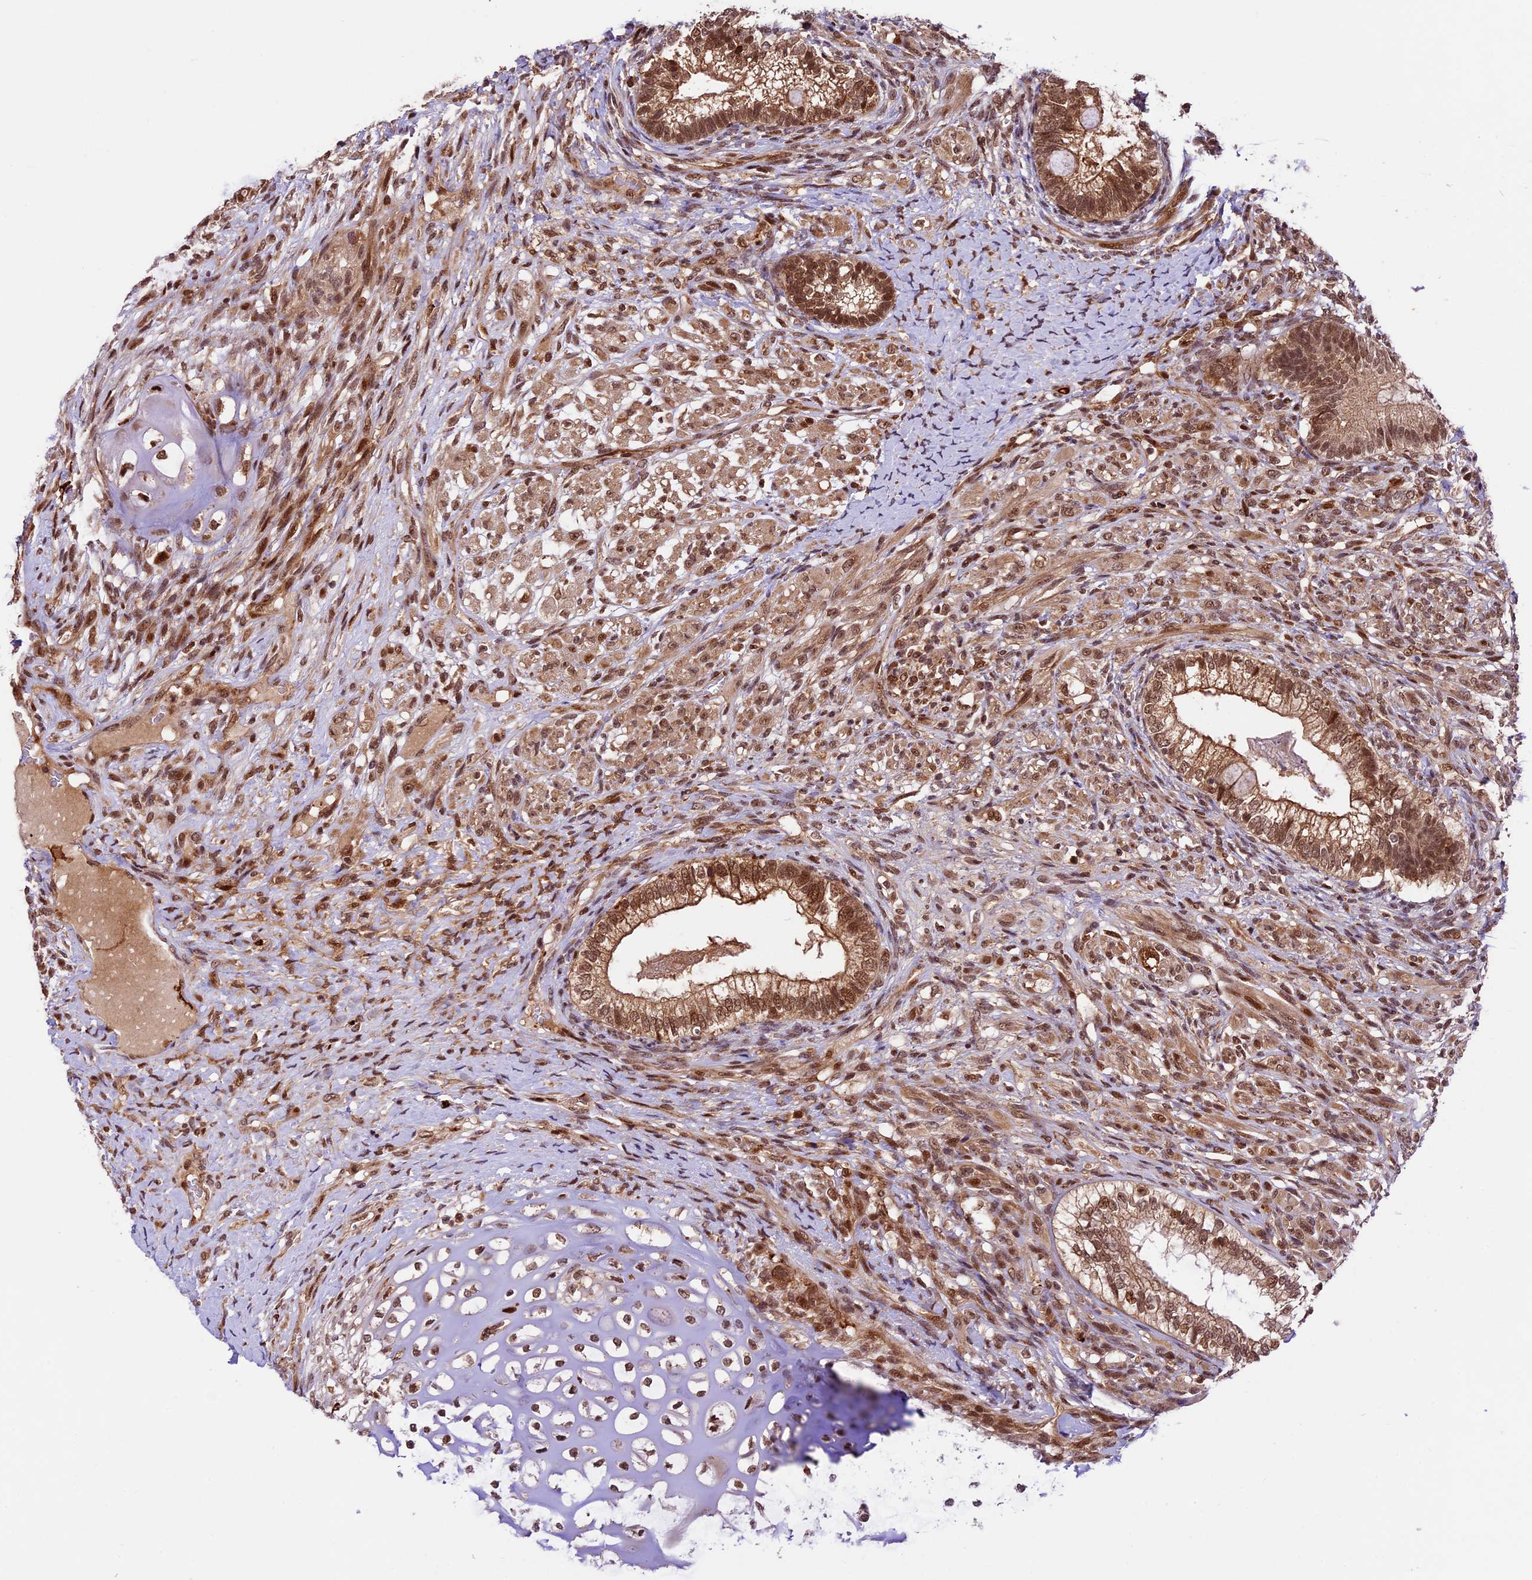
{"staining": {"intensity": "moderate", "quantity": ">75%", "location": "cytoplasmic/membranous,nuclear"}, "tissue": "testis cancer", "cell_type": "Tumor cells", "image_type": "cancer", "snomed": [{"axis": "morphology", "description": "Seminoma, NOS"}, {"axis": "morphology", "description": "Carcinoma, Embryonal, NOS"}, {"axis": "topography", "description": "Testis"}], "caption": "Testis embryonal carcinoma was stained to show a protein in brown. There is medium levels of moderate cytoplasmic/membranous and nuclear expression in approximately >75% of tumor cells.", "gene": "DHX38", "patient": {"sex": "male", "age": 28}}